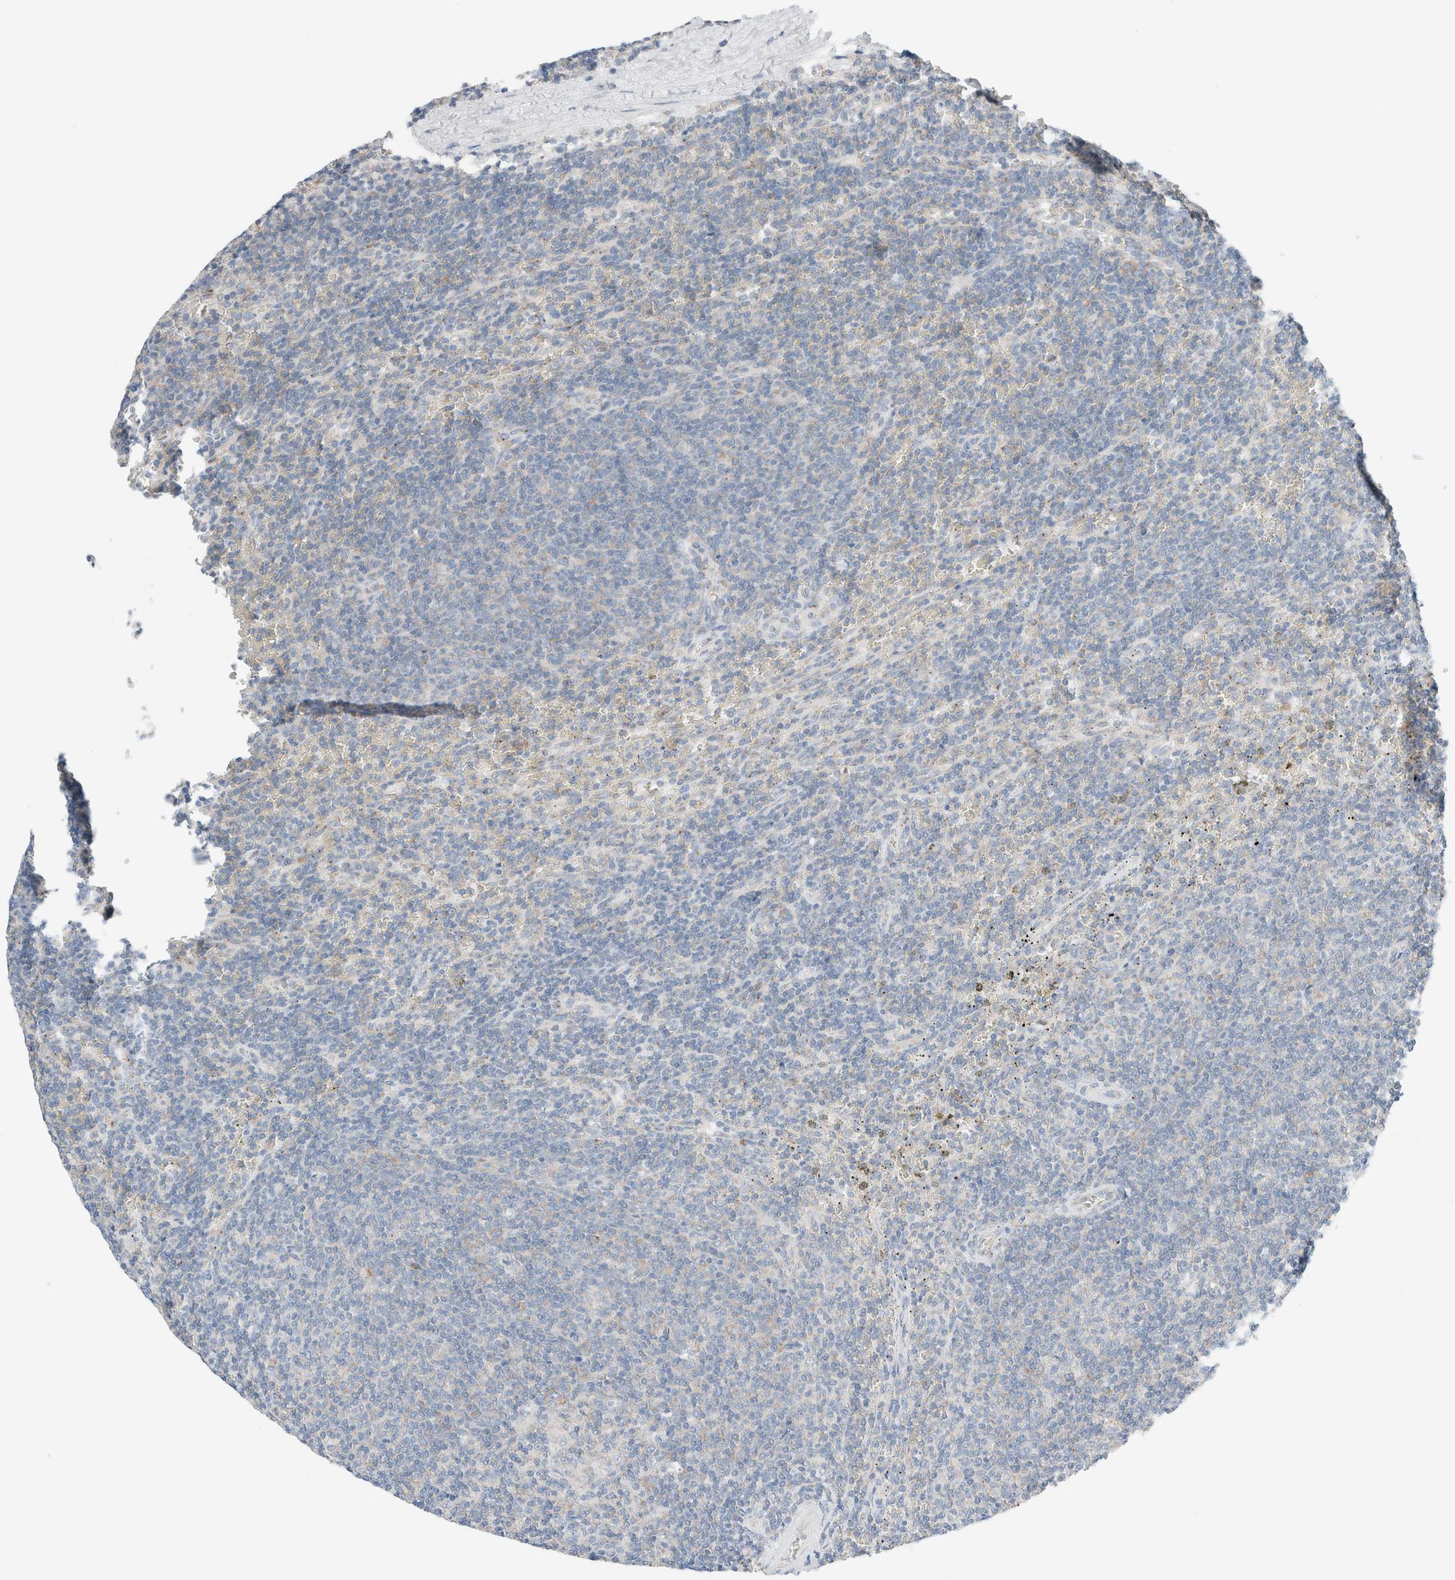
{"staining": {"intensity": "negative", "quantity": "none", "location": "none"}, "tissue": "lymphoma", "cell_type": "Tumor cells", "image_type": "cancer", "snomed": [{"axis": "morphology", "description": "Malignant lymphoma, non-Hodgkin's type, Low grade"}, {"axis": "topography", "description": "Spleen"}], "caption": "DAB (3,3'-diaminobenzidine) immunohistochemical staining of human low-grade malignant lymphoma, non-Hodgkin's type displays no significant staining in tumor cells. Nuclei are stained in blue.", "gene": "CASC3", "patient": {"sex": "female", "age": 50}}